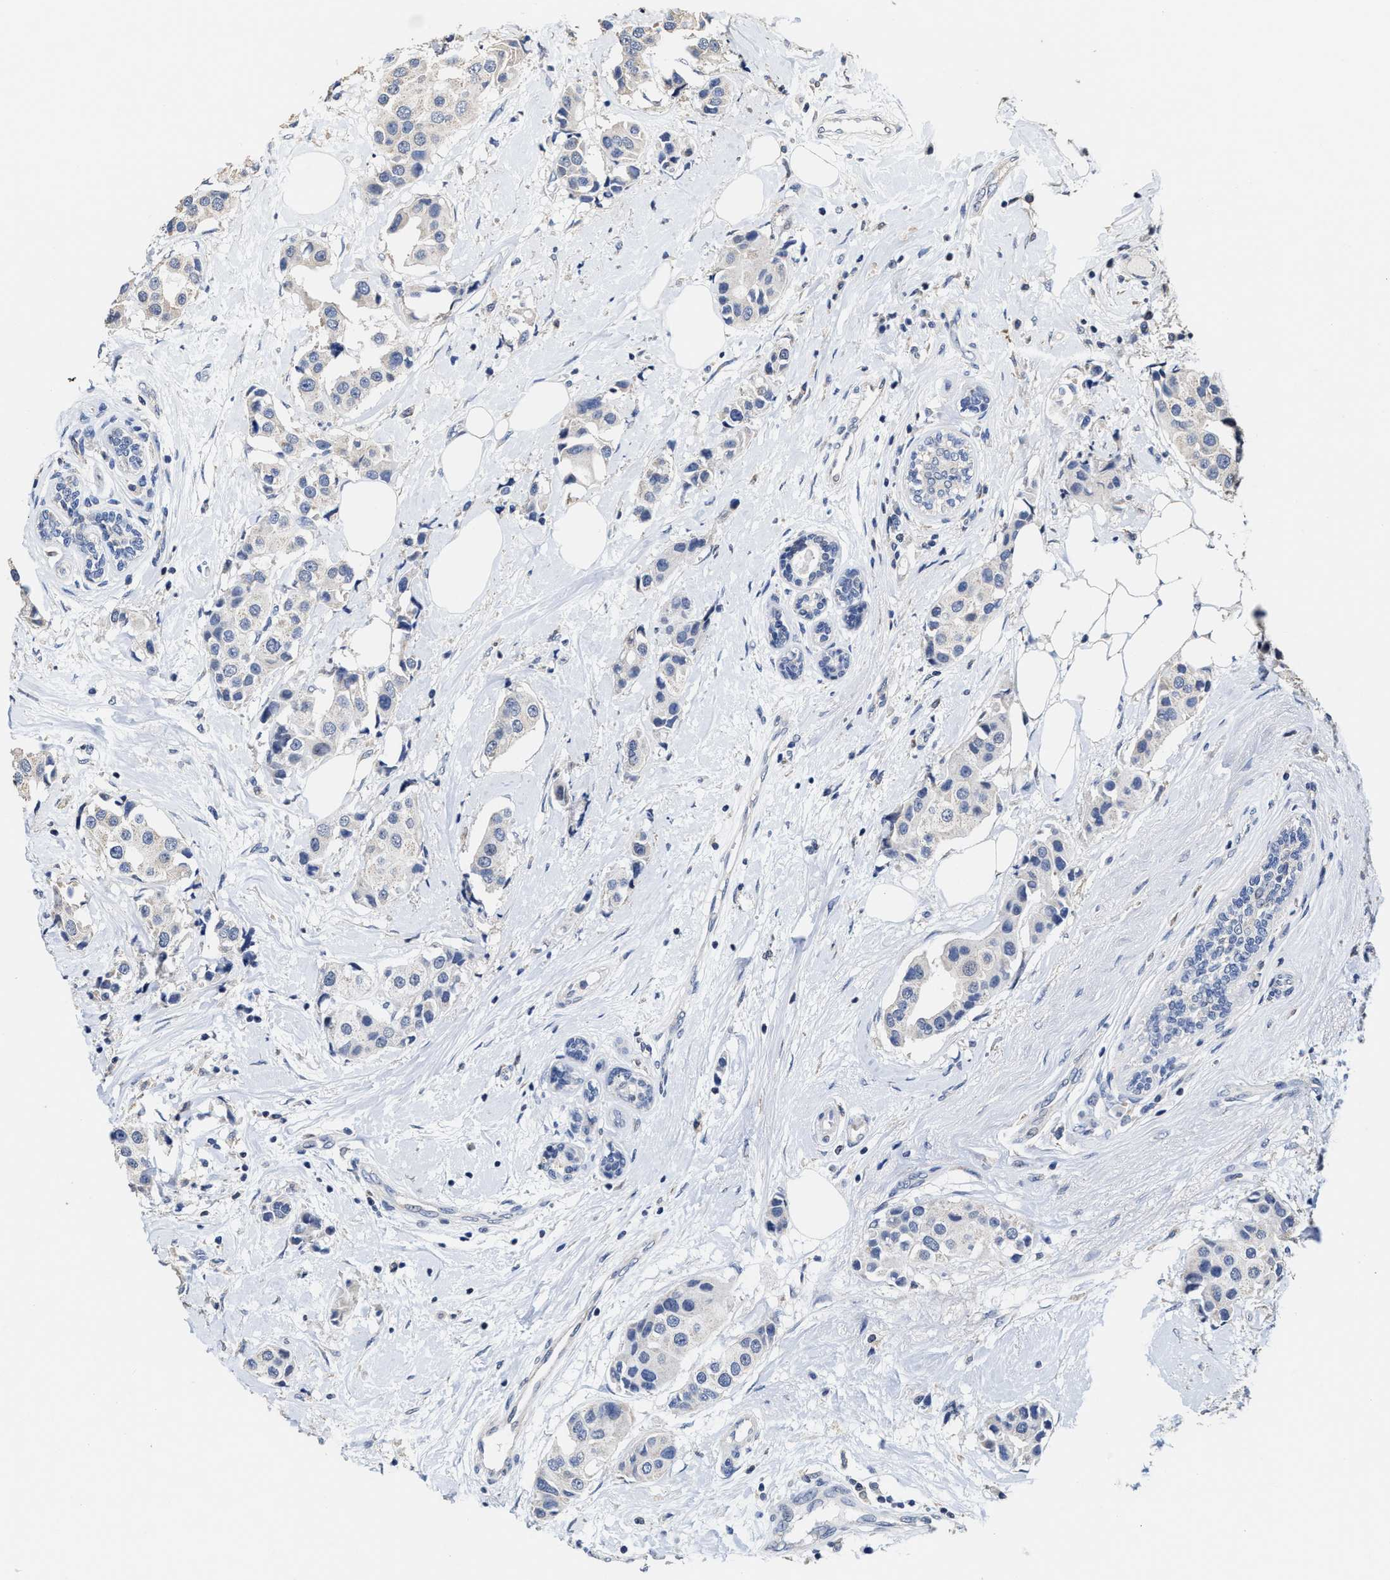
{"staining": {"intensity": "negative", "quantity": "none", "location": "none"}, "tissue": "breast cancer", "cell_type": "Tumor cells", "image_type": "cancer", "snomed": [{"axis": "morphology", "description": "Normal tissue, NOS"}, {"axis": "morphology", "description": "Duct carcinoma"}, {"axis": "topography", "description": "Breast"}], "caption": "Protein analysis of breast invasive ductal carcinoma shows no significant expression in tumor cells.", "gene": "ZFAT", "patient": {"sex": "female", "age": 39}}